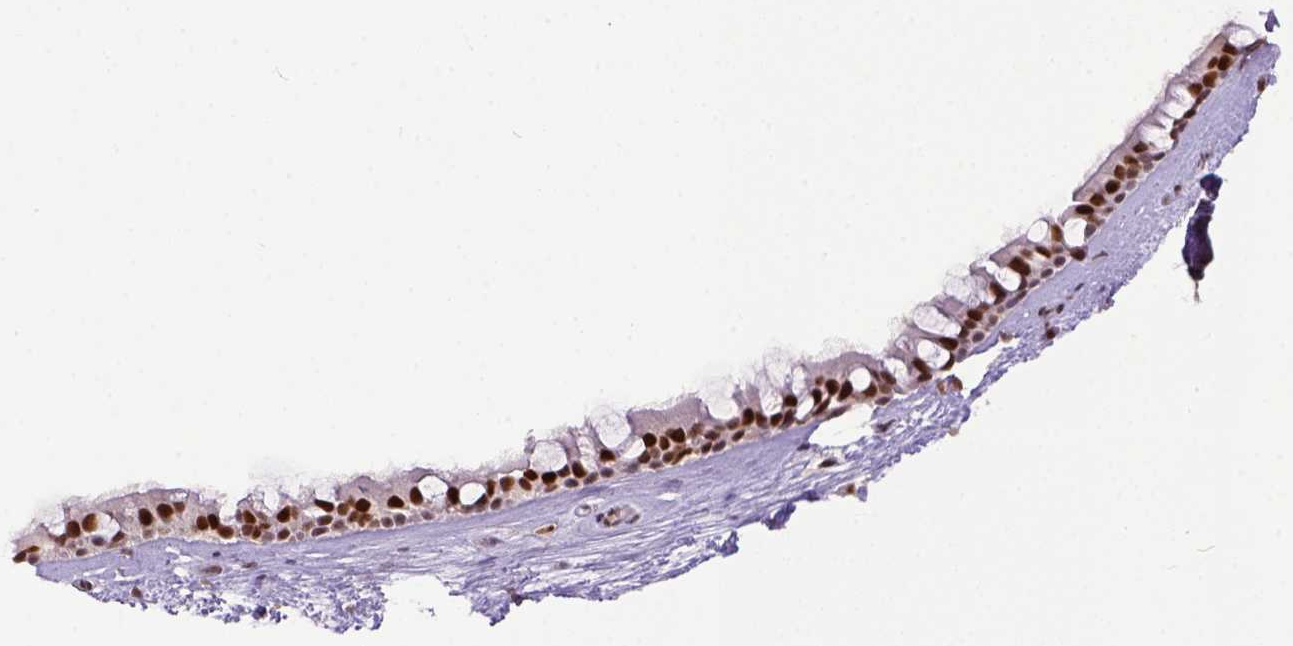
{"staining": {"intensity": "strong", "quantity": ">75%", "location": "nuclear"}, "tissue": "nasopharynx", "cell_type": "Respiratory epithelial cells", "image_type": "normal", "snomed": [{"axis": "morphology", "description": "Normal tissue, NOS"}, {"axis": "topography", "description": "Nasopharynx"}], "caption": "Immunohistochemical staining of unremarkable human nasopharynx demonstrates strong nuclear protein positivity in approximately >75% of respiratory epithelial cells. (DAB (3,3'-diaminobenzidine) IHC, brown staining for protein, blue staining for nuclei).", "gene": "ERCC1", "patient": {"sex": "male", "age": 68}}